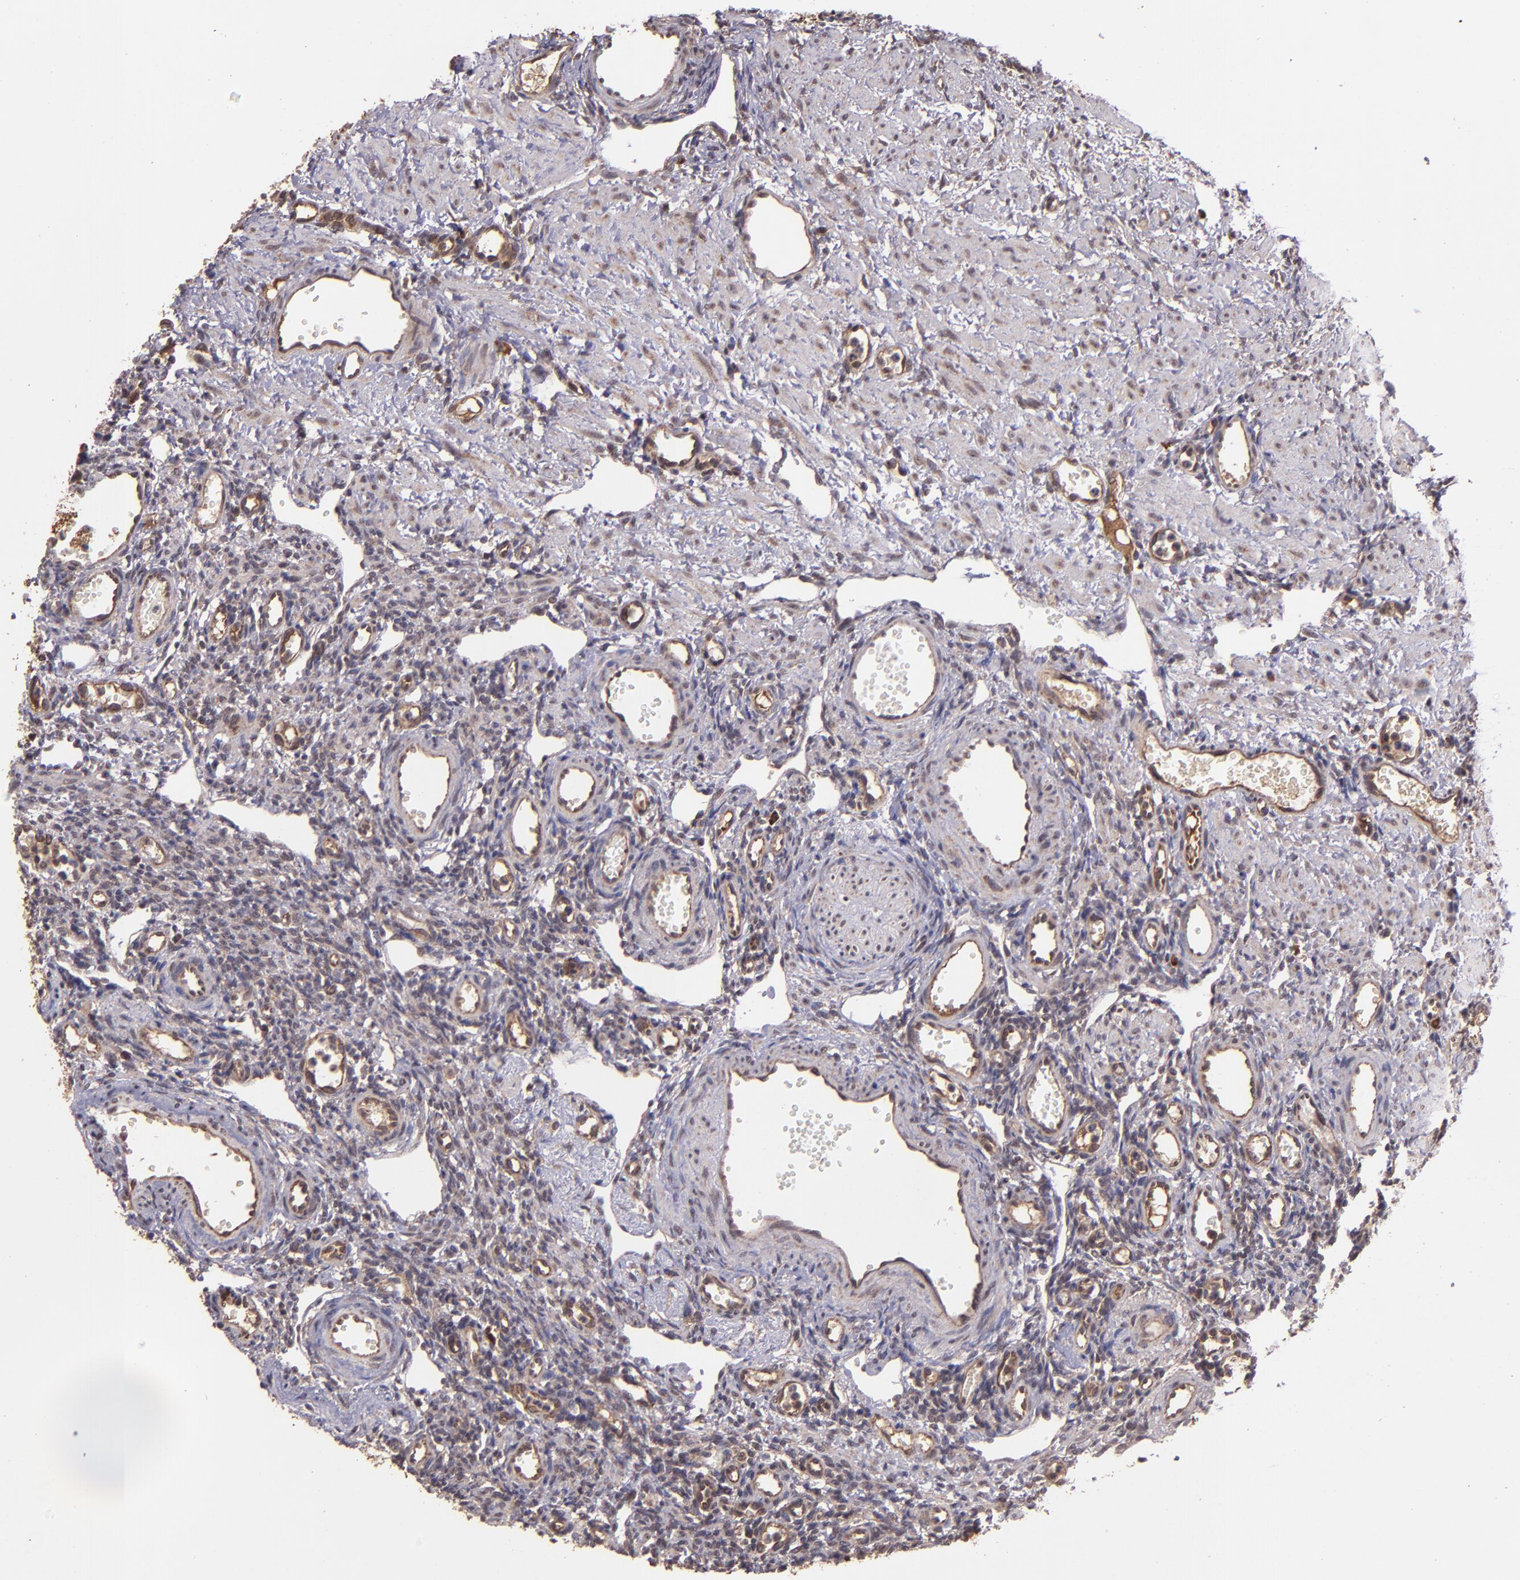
{"staining": {"intensity": "weak", "quantity": "25%-75%", "location": "cytoplasmic/membranous"}, "tissue": "ovary", "cell_type": "Ovarian stroma cells", "image_type": "normal", "snomed": [{"axis": "morphology", "description": "Normal tissue, NOS"}, {"axis": "topography", "description": "Ovary"}], "caption": "Ovary stained with IHC demonstrates weak cytoplasmic/membranous positivity in about 25%-75% of ovarian stroma cells. The protein of interest is stained brown, and the nuclei are stained in blue (DAB IHC with brightfield microscopy, high magnification).", "gene": "USP51", "patient": {"sex": "female", "age": 33}}